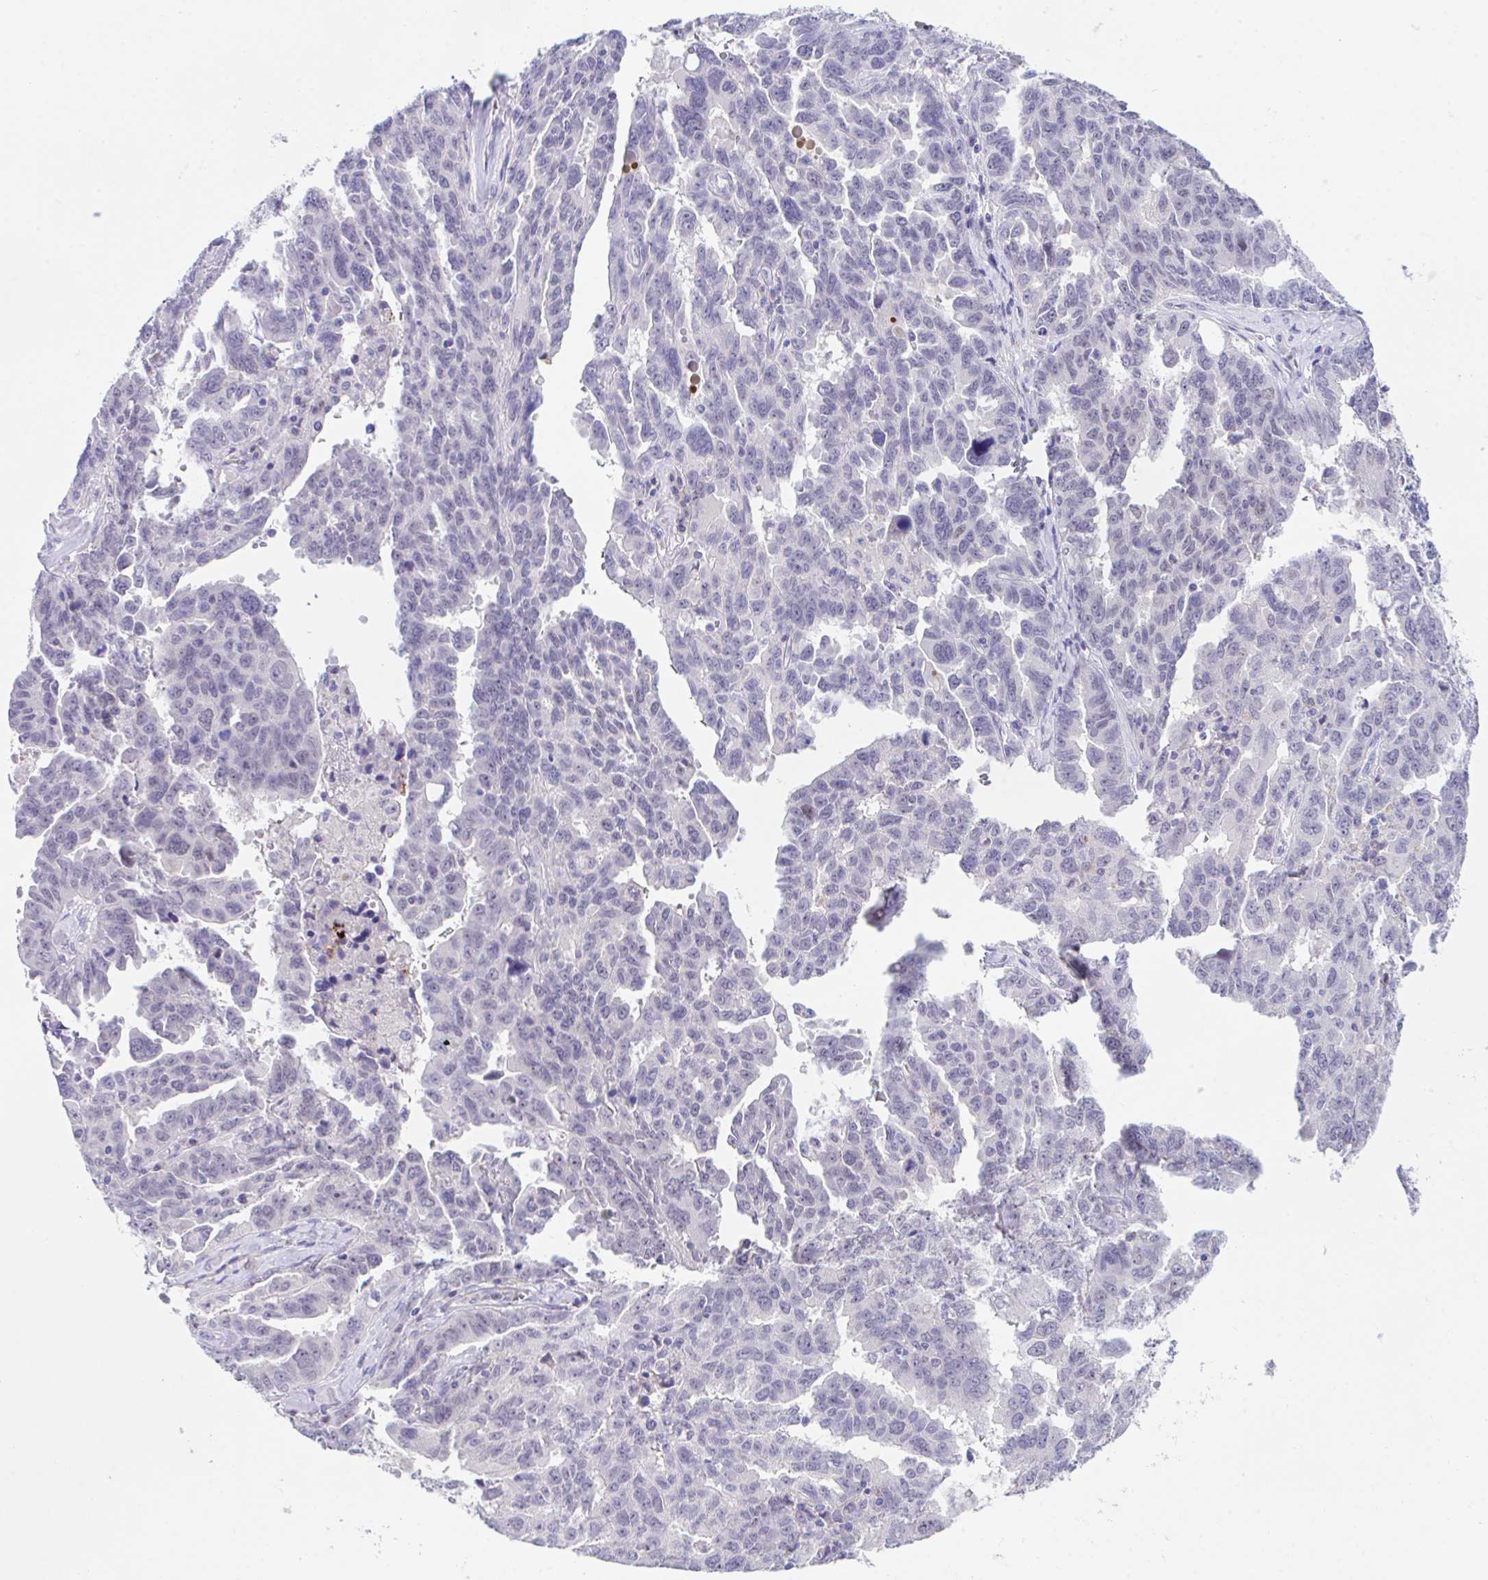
{"staining": {"intensity": "negative", "quantity": "none", "location": "none"}, "tissue": "ovarian cancer", "cell_type": "Tumor cells", "image_type": "cancer", "snomed": [{"axis": "morphology", "description": "Adenocarcinoma, NOS"}, {"axis": "morphology", "description": "Carcinoma, endometroid"}, {"axis": "topography", "description": "Ovary"}], "caption": "There is no significant positivity in tumor cells of endometroid carcinoma (ovarian). Brightfield microscopy of immunohistochemistry (IHC) stained with DAB (3,3'-diaminobenzidine) (brown) and hematoxylin (blue), captured at high magnification.", "gene": "HOXB4", "patient": {"sex": "female", "age": 72}}